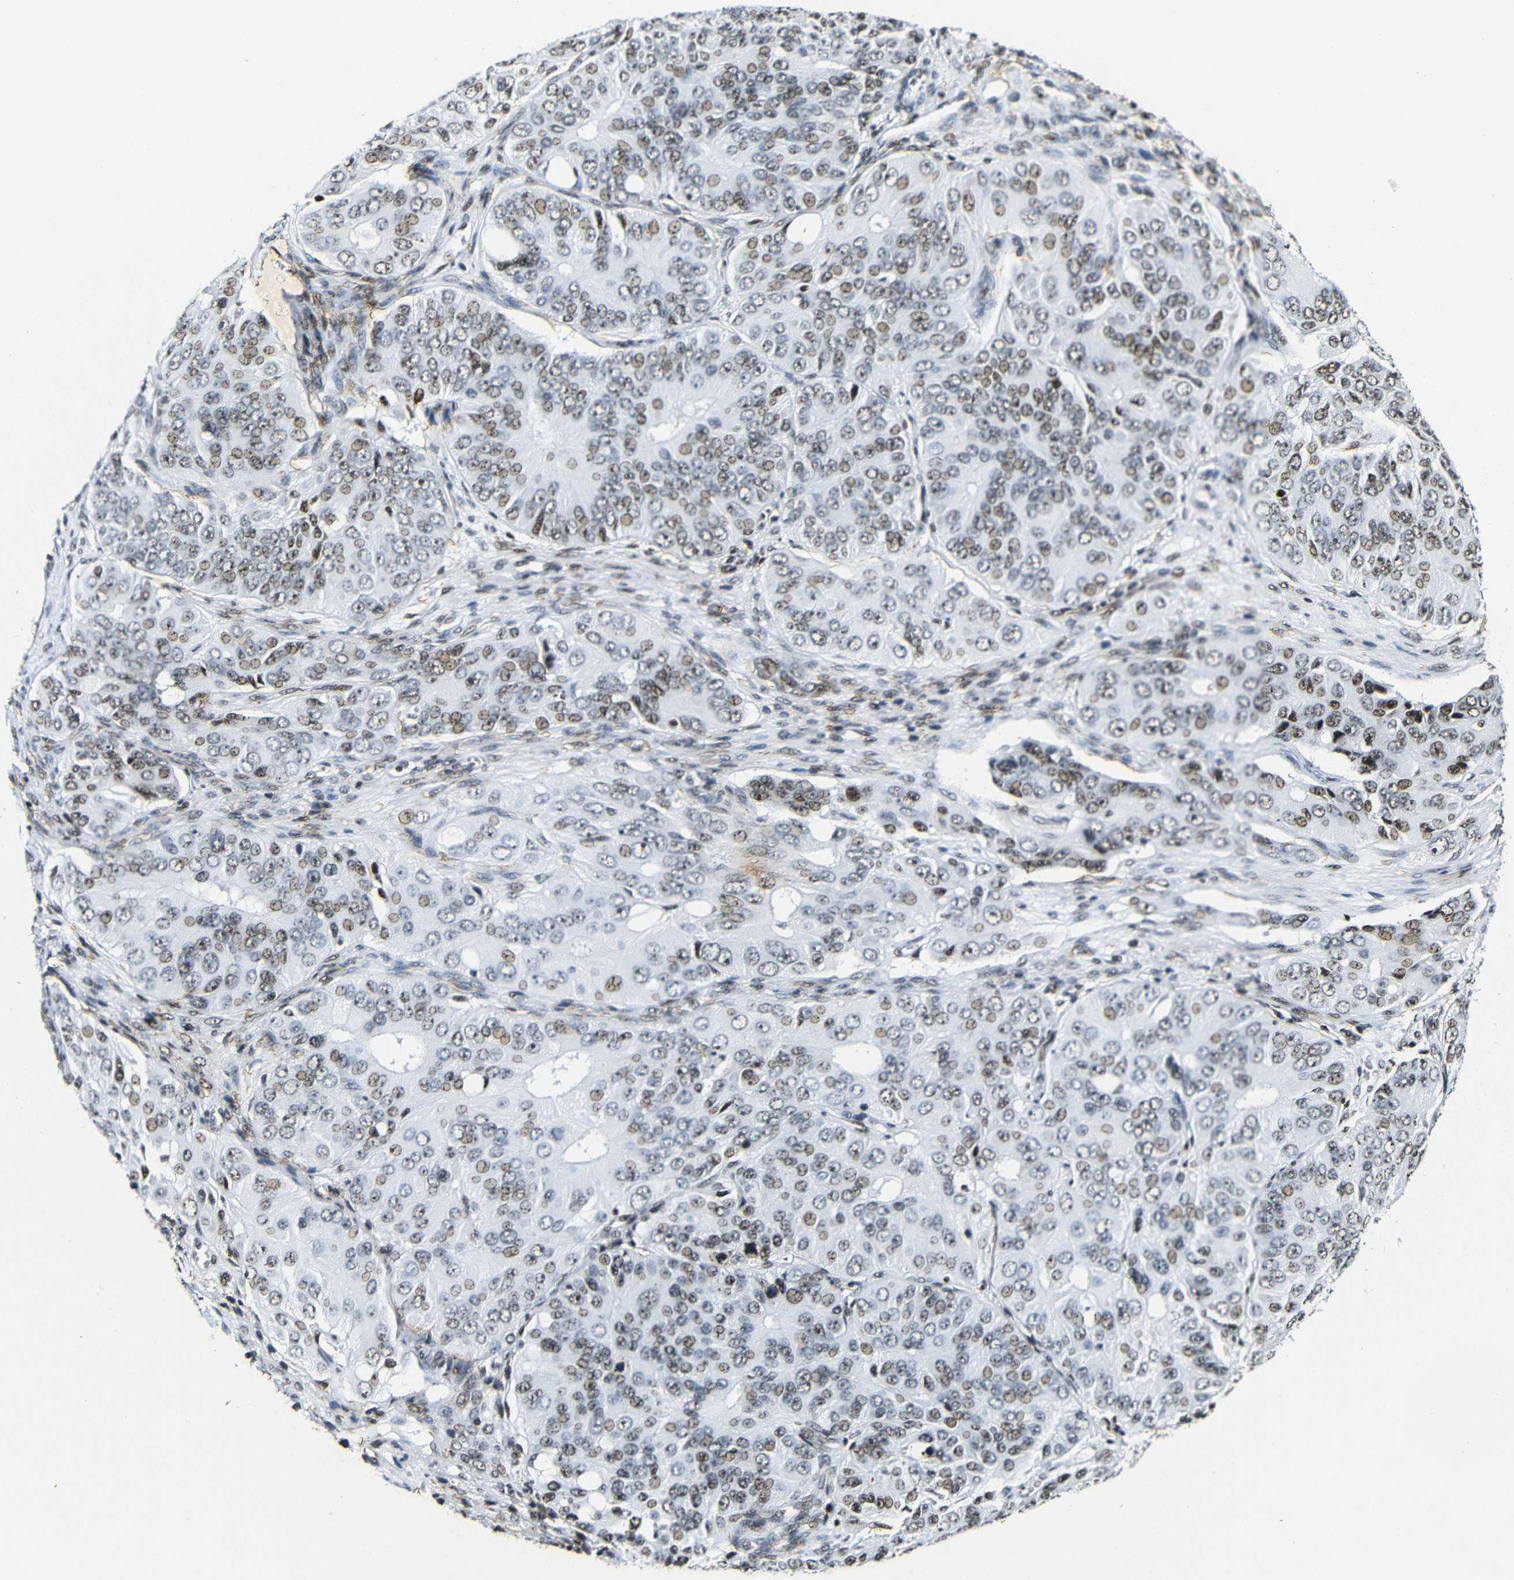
{"staining": {"intensity": "moderate", "quantity": ">75%", "location": "nuclear"}, "tissue": "ovarian cancer", "cell_type": "Tumor cells", "image_type": "cancer", "snomed": [{"axis": "morphology", "description": "Carcinoma, endometroid"}, {"axis": "topography", "description": "Ovary"}], "caption": "About >75% of tumor cells in human ovarian cancer (endometroid carcinoma) reveal moderate nuclear protein expression as visualized by brown immunohistochemical staining.", "gene": "SRSF1", "patient": {"sex": "female", "age": 51}}